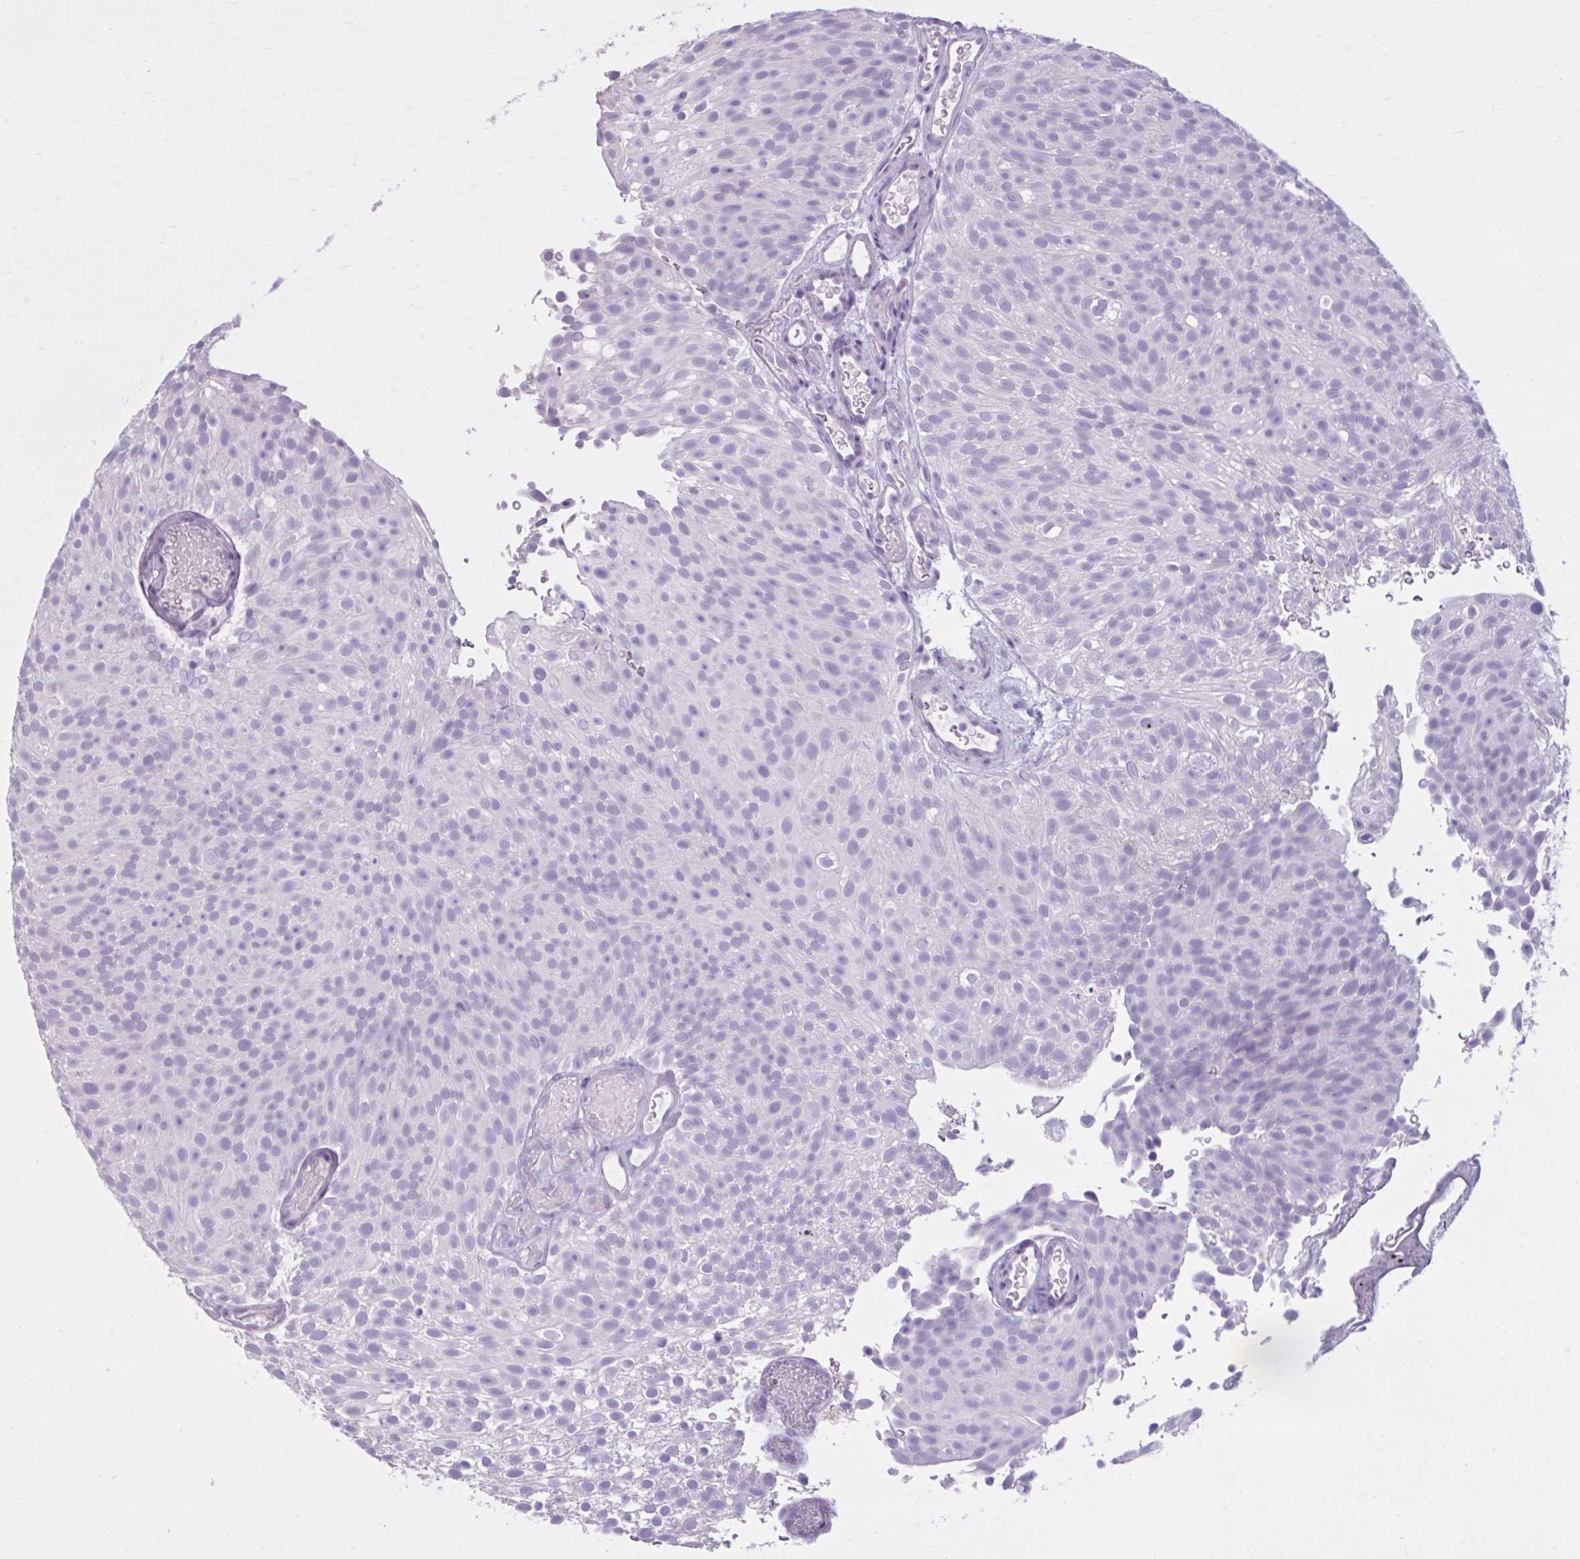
{"staining": {"intensity": "negative", "quantity": "none", "location": "none"}, "tissue": "urothelial cancer", "cell_type": "Tumor cells", "image_type": "cancer", "snomed": [{"axis": "morphology", "description": "Urothelial carcinoma, Low grade"}, {"axis": "topography", "description": "Urinary bladder"}], "caption": "High magnification brightfield microscopy of urothelial carcinoma (low-grade) stained with DAB (3,3'-diaminobenzidine) (brown) and counterstained with hematoxylin (blue): tumor cells show no significant positivity.", "gene": "OR4B1", "patient": {"sex": "male", "age": 78}}